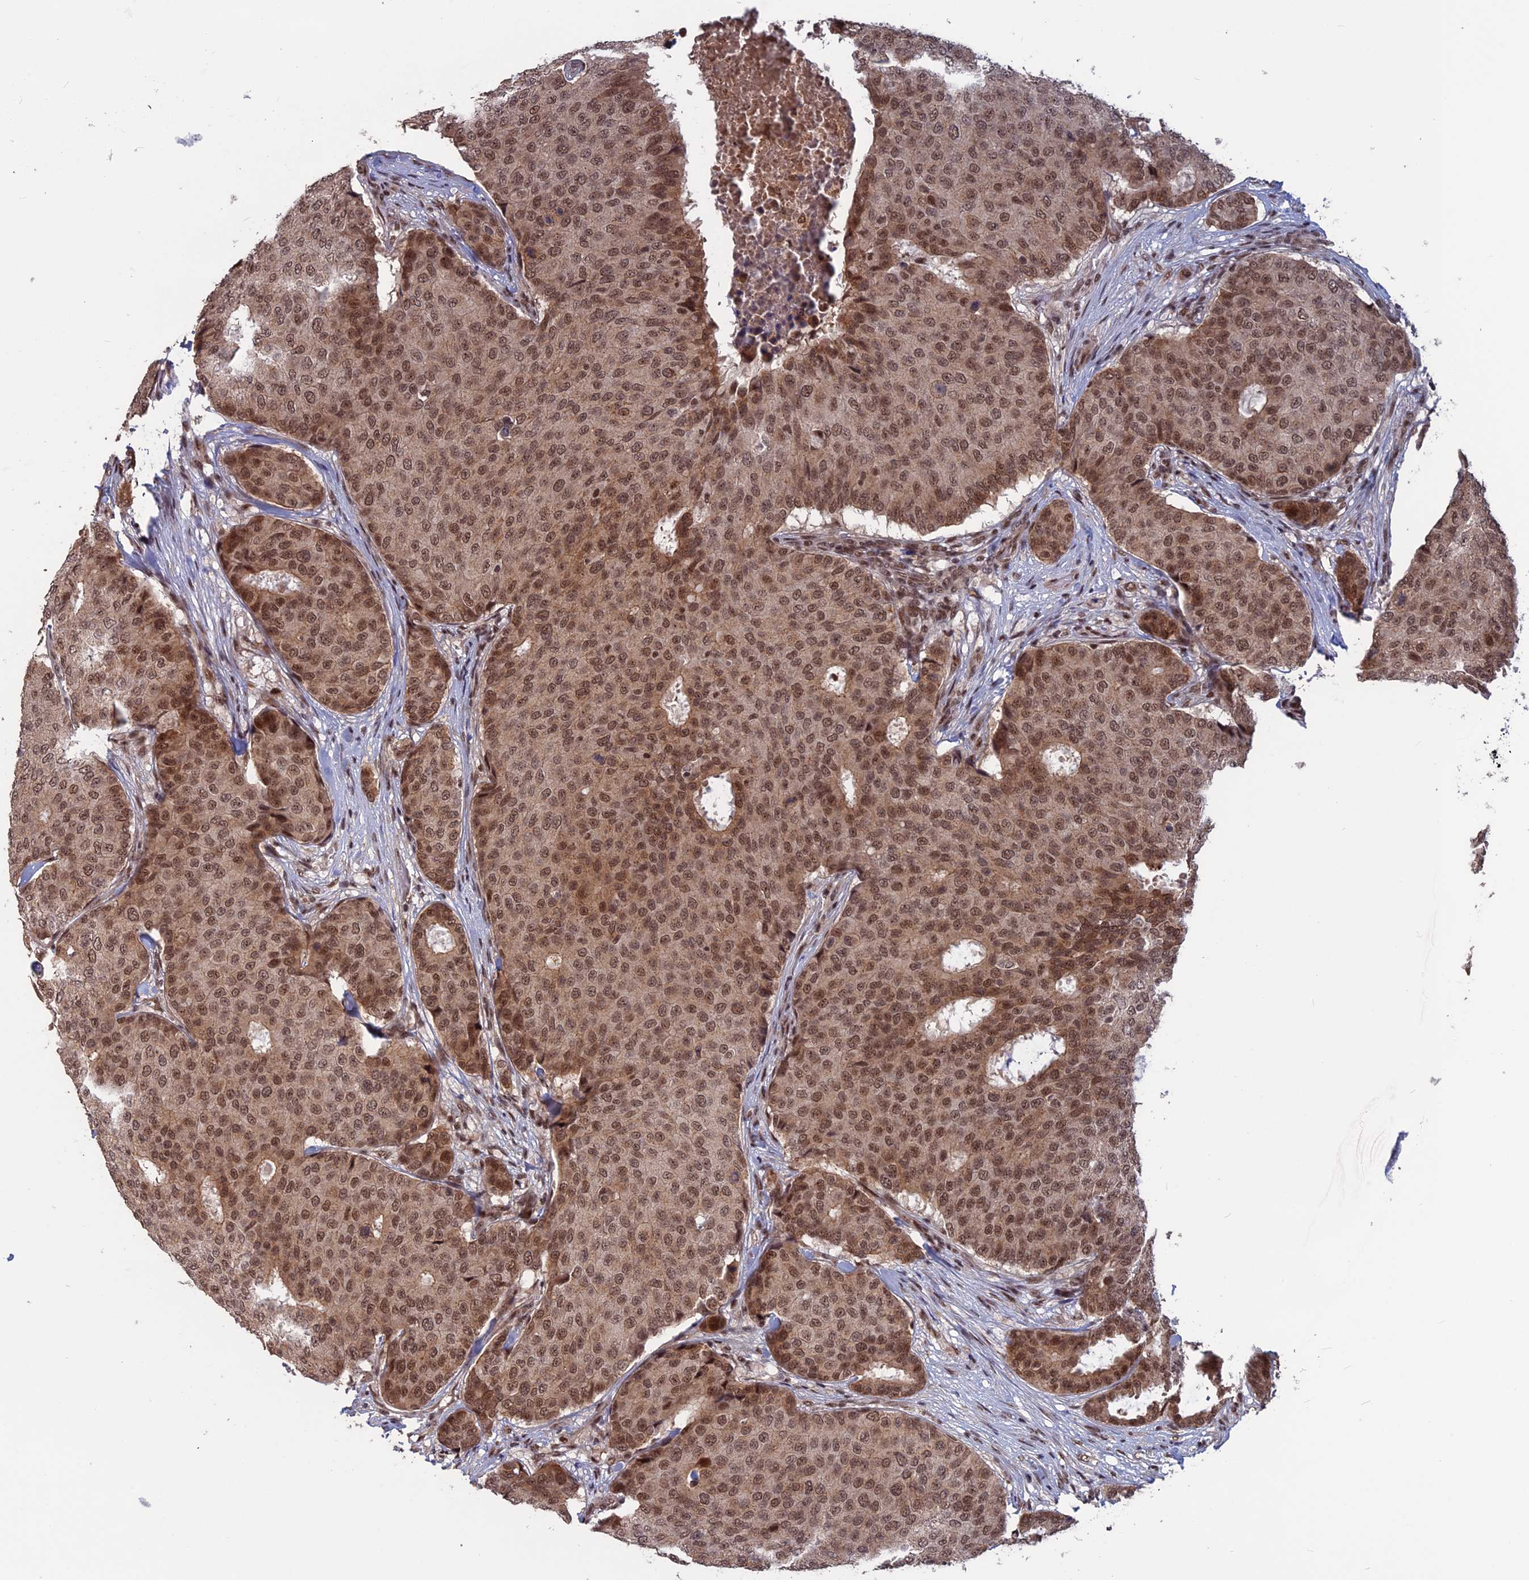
{"staining": {"intensity": "moderate", "quantity": ">75%", "location": "cytoplasmic/membranous,nuclear"}, "tissue": "breast cancer", "cell_type": "Tumor cells", "image_type": "cancer", "snomed": [{"axis": "morphology", "description": "Duct carcinoma"}, {"axis": "topography", "description": "Breast"}], "caption": "High-magnification brightfield microscopy of breast cancer stained with DAB (brown) and counterstained with hematoxylin (blue). tumor cells exhibit moderate cytoplasmic/membranous and nuclear staining is present in about>75% of cells.", "gene": "CACTIN", "patient": {"sex": "female", "age": 75}}